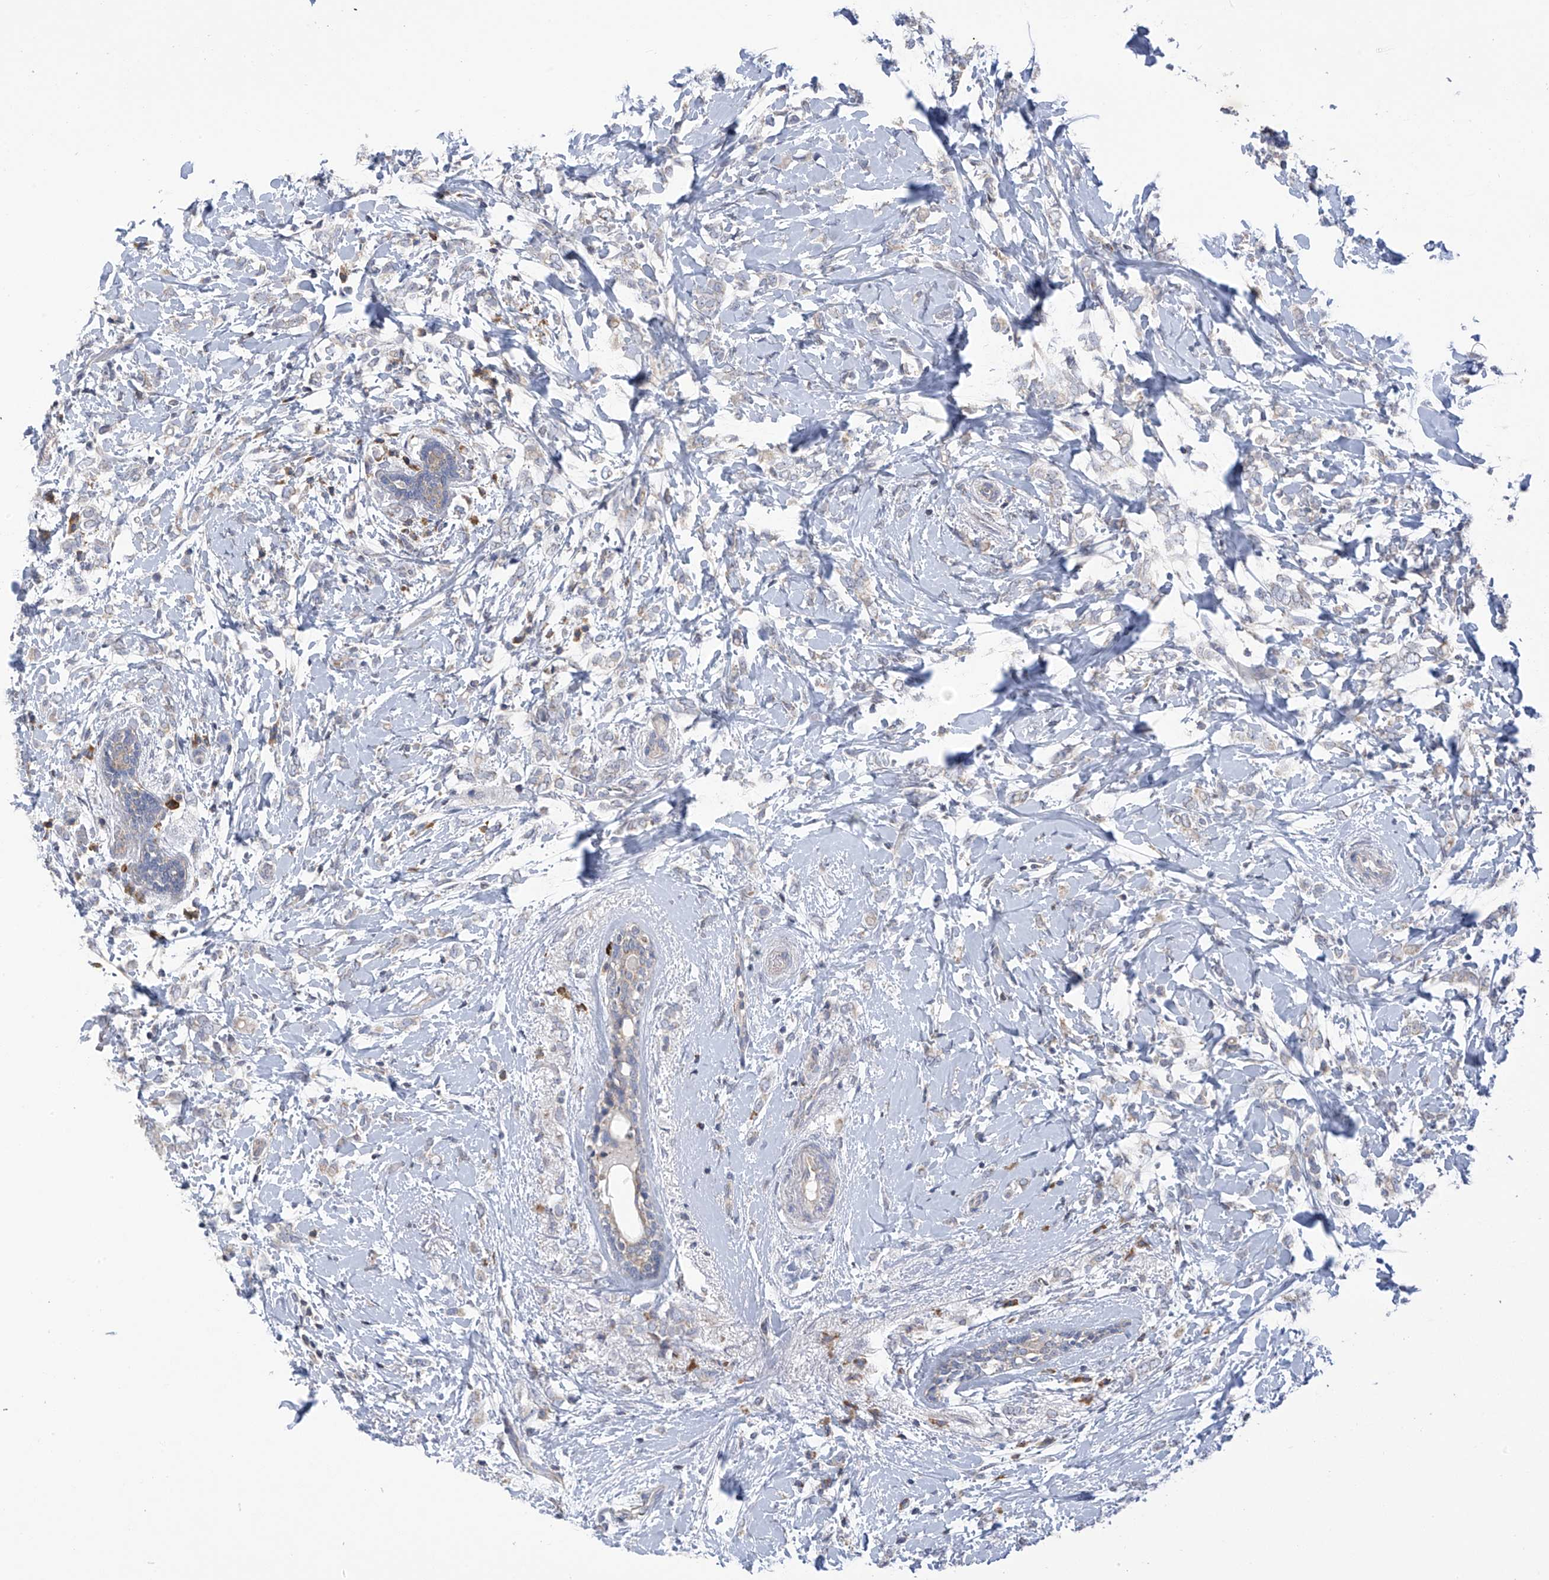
{"staining": {"intensity": "negative", "quantity": "none", "location": "none"}, "tissue": "breast cancer", "cell_type": "Tumor cells", "image_type": "cancer", "snomed": [{"axis": "morphology", "description": "Normal tissue, NOS"}, {"axis": "morphology", "description": "Lobular carcinoma"}, {"axis": "topography", "description": "Breast"}], "caption": "Tumor cells show no significant protein staining in breast lobular carcinoma.", "gene": "SLCO4A1", "patient": {"sex": "female", "age": 47}}